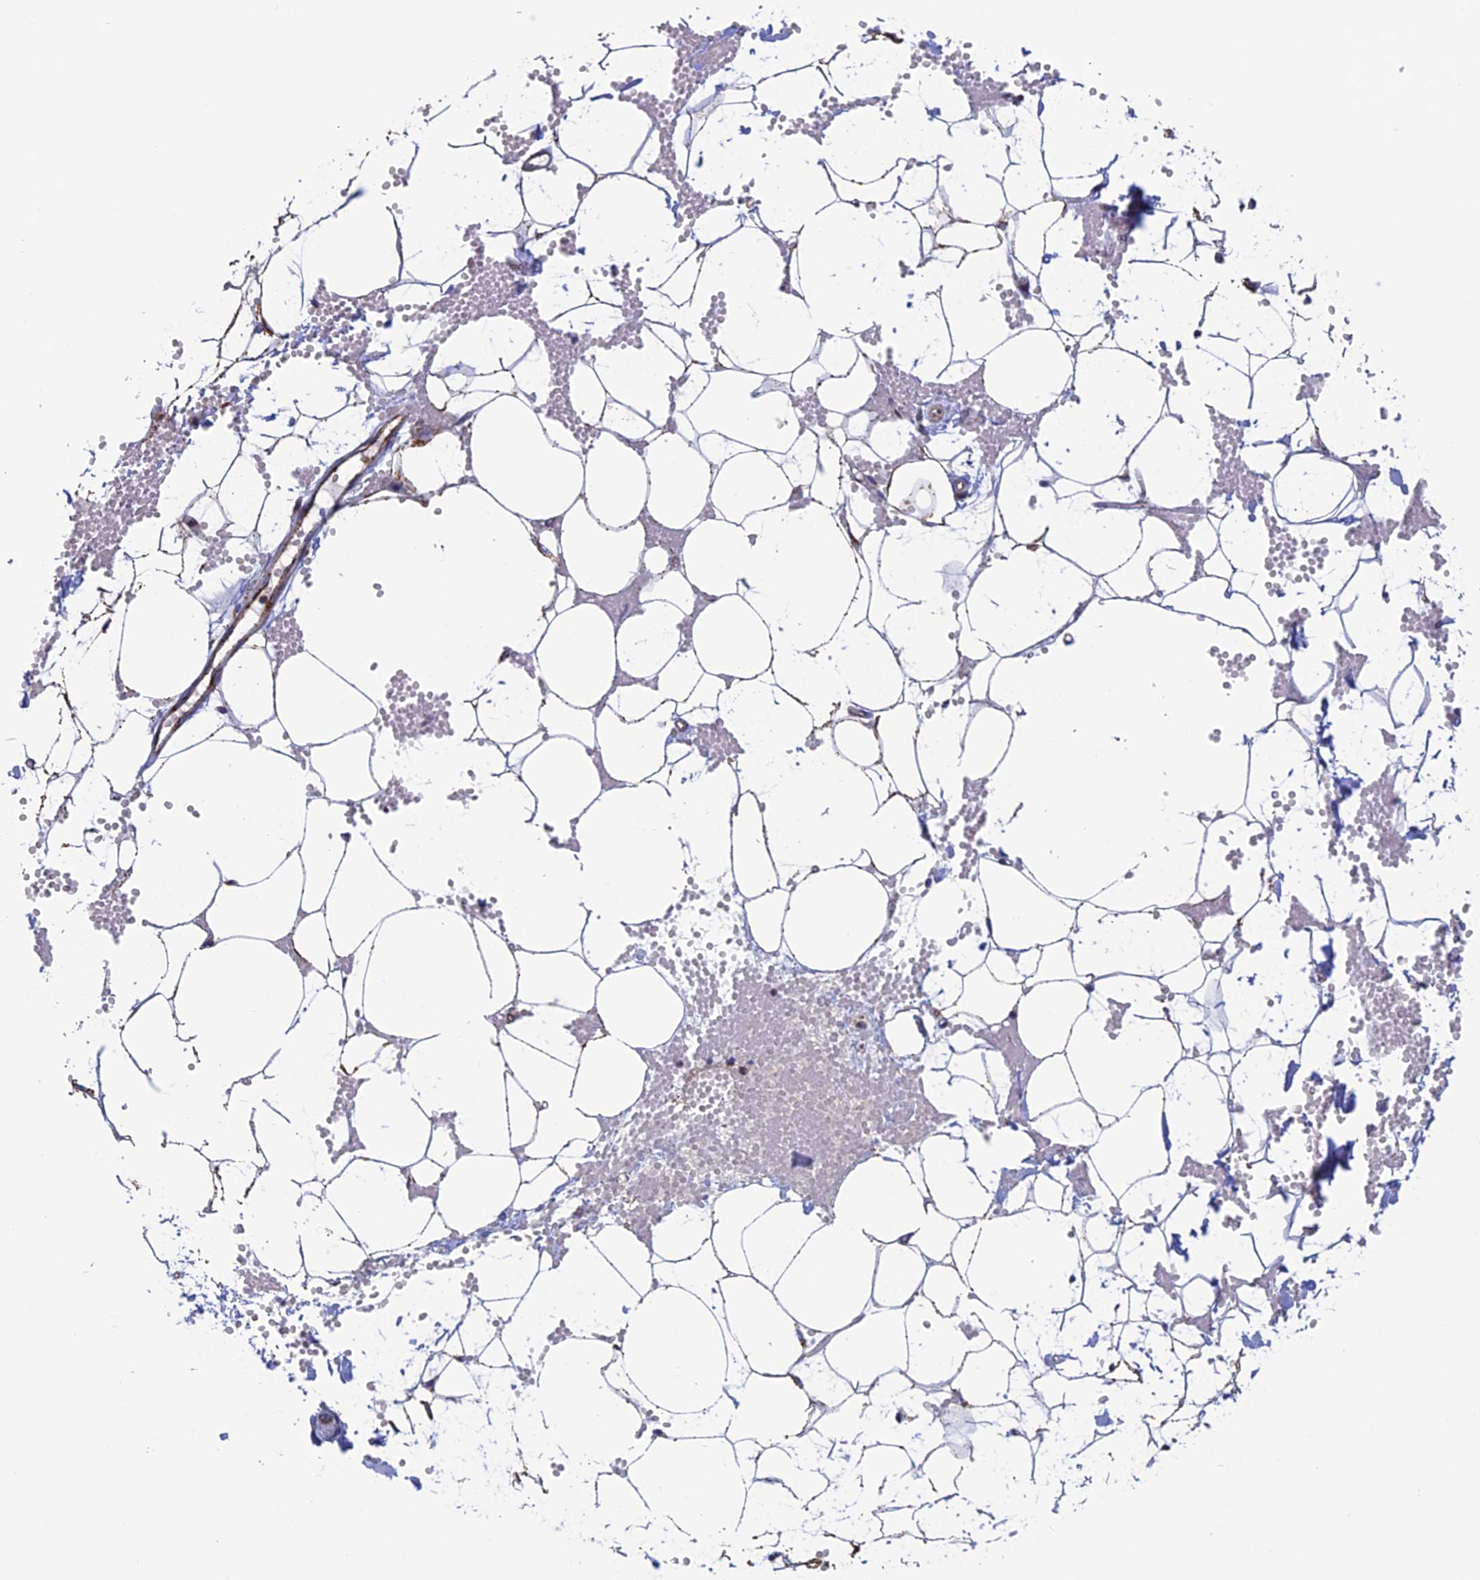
{"staining": {"intensity": "moderate", "quantity": "25%-75%", "location": "cytoplasmic/membranous"}, "tissue": "adipose tissue", "cell_type": "Adipocytes", "image_type": "normal", "snomed": [{"axis": "morphology", "description": "Normal tissue, NOS"}, {"axis": "topography", "description": "Breast"}], "caption": "A medium amount of moderate cytoplasmic/membranous expression is present in approximately 25%-75% of adipocytes in unremarkable adipose tissue.", "gene": "DTYMK", "patient": {"sex": "female", "age": 23}}